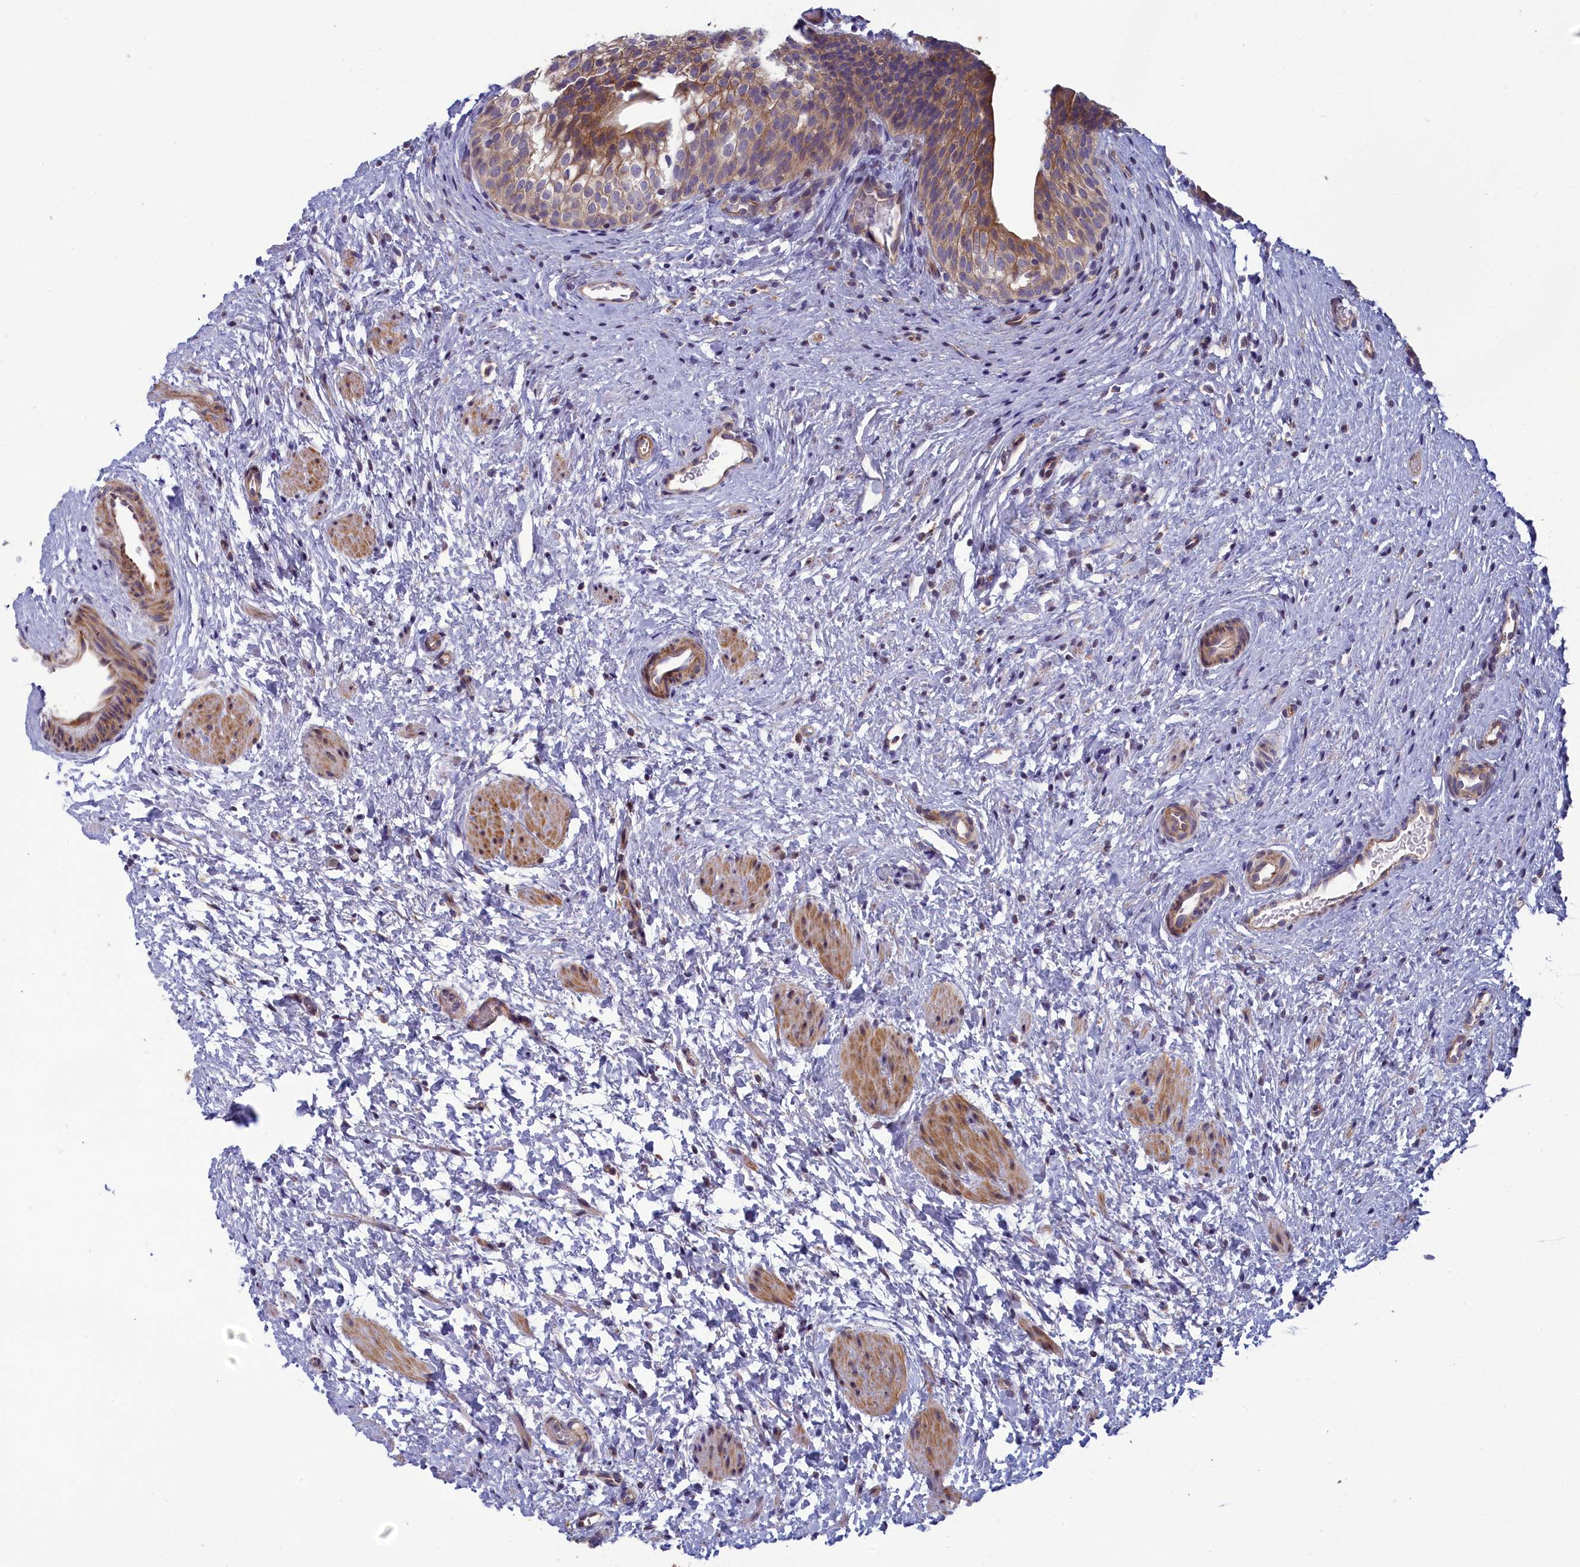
{"staining": {"intensity": "moderate", "quantity": "25%-75%", "location": "cytoplasmic/membranous"}, "tissue": "urinary bladder", "cell_type": "Urothelial cells", "image_type": "normal", "snomed": [{"axis": "morphology", "description": "Normal tissue, NOS"}, {"axis": "topography", "description": "Urinary bladder"}], "caption": "Immunohistochemistry (IHC) micrograph of benign urinary bladder: human urinary bladder stained using immunohistochemistry displays medium levels of moderate protein expression localized specifically in the cytoplasmic/membranous of urothelial cells, appearing as a cytoplasmic/membranous brown color.", "gene": "BLTP2", "patient": {"sex": "male", "age": 1}}